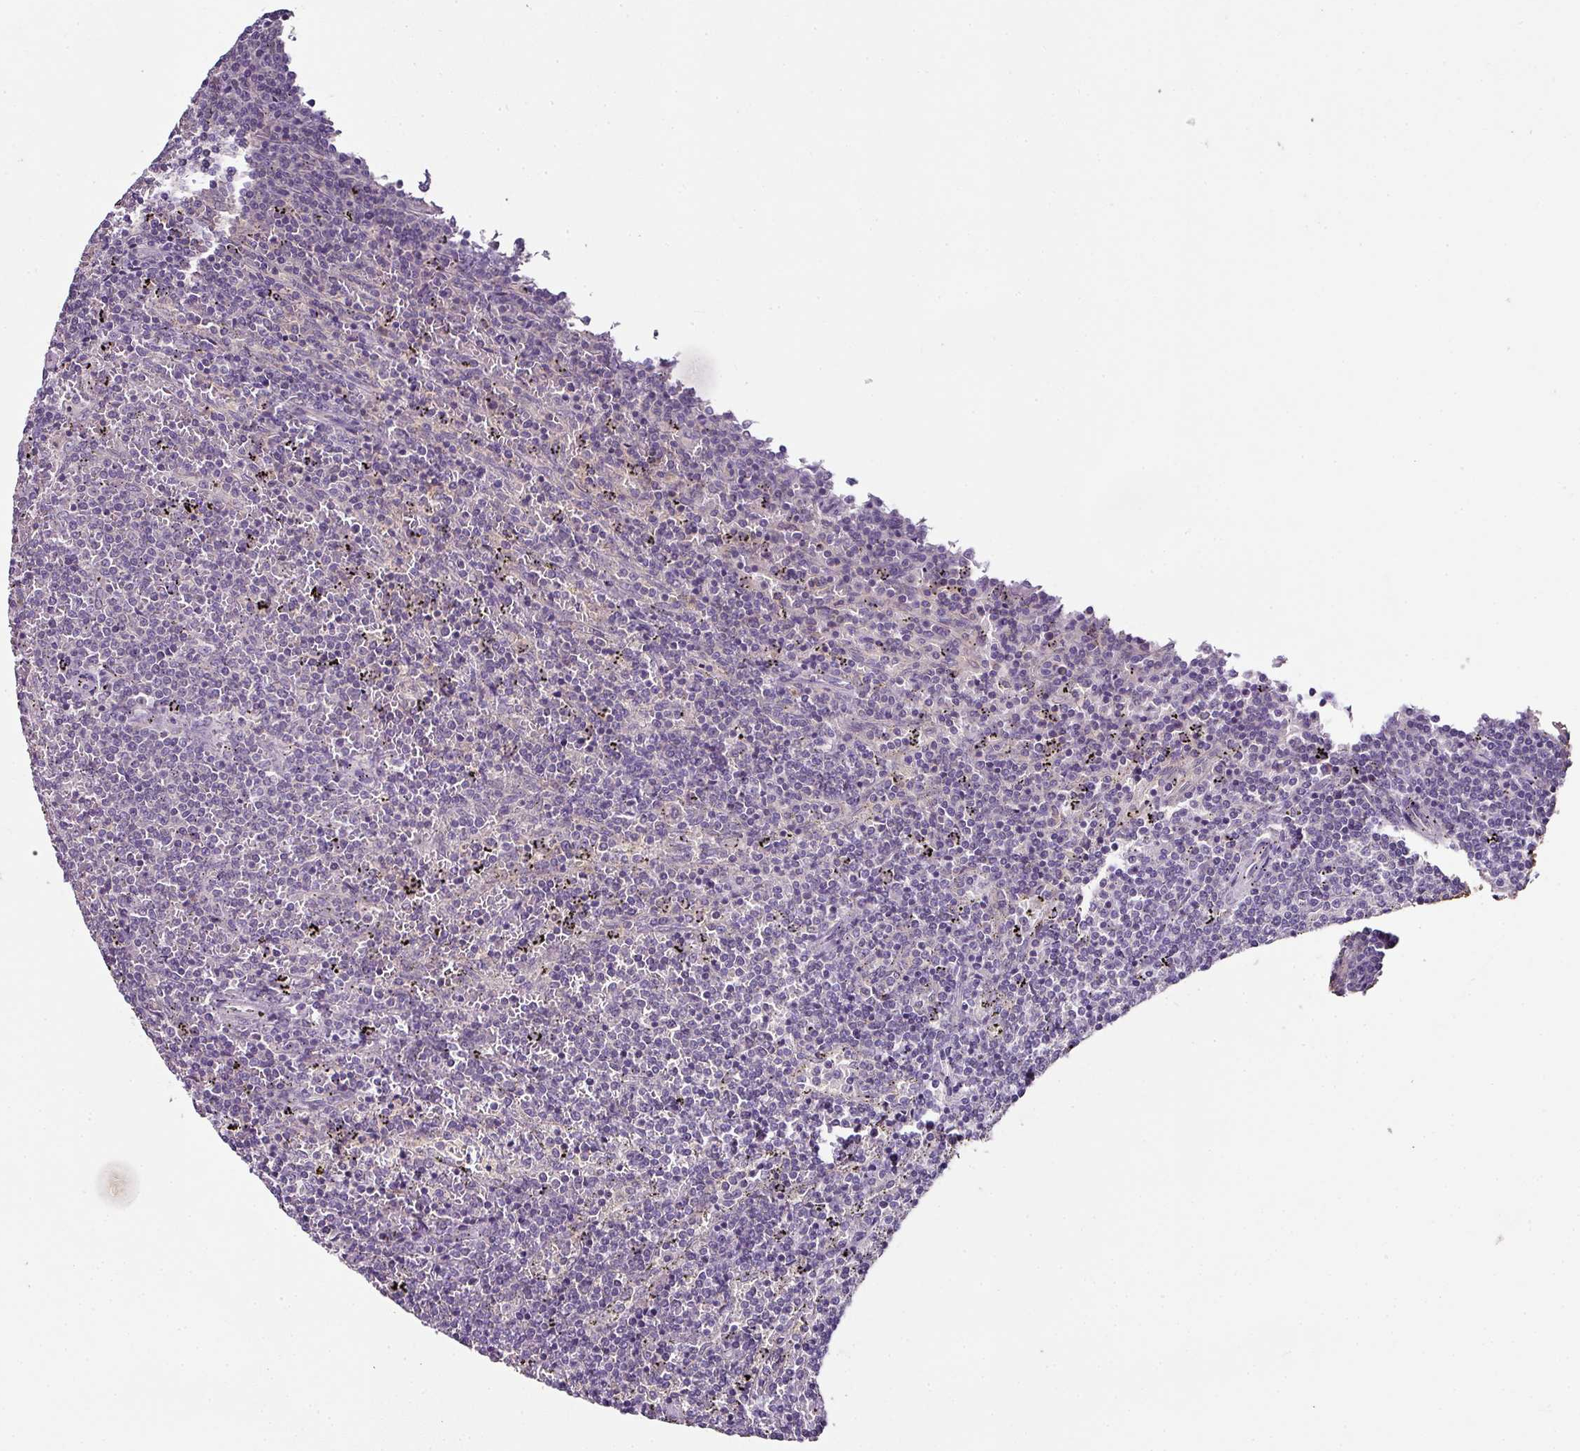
{"staining": {"intensity": "negative", "quantity": "none", "location": "none"}, "tissue": "lymphoma", "cell_type": "Tumor cells", "image_type": "cancer", "snomed": [{"axis": "morphology", "description": "Malignant lymphoma, non-Hodgkin's type, Low grade"}, {"axis": "topography", "description": "Spleen"}], "caption": "A high-resolution micrograph shows IHC staining of low-grade malignant lymphoma, non-Hodgkin's type, which exhibits no significant positivity in tumor cells.", "gene": "SKIC2", "patient": {"sex": "female", "age": 50}}